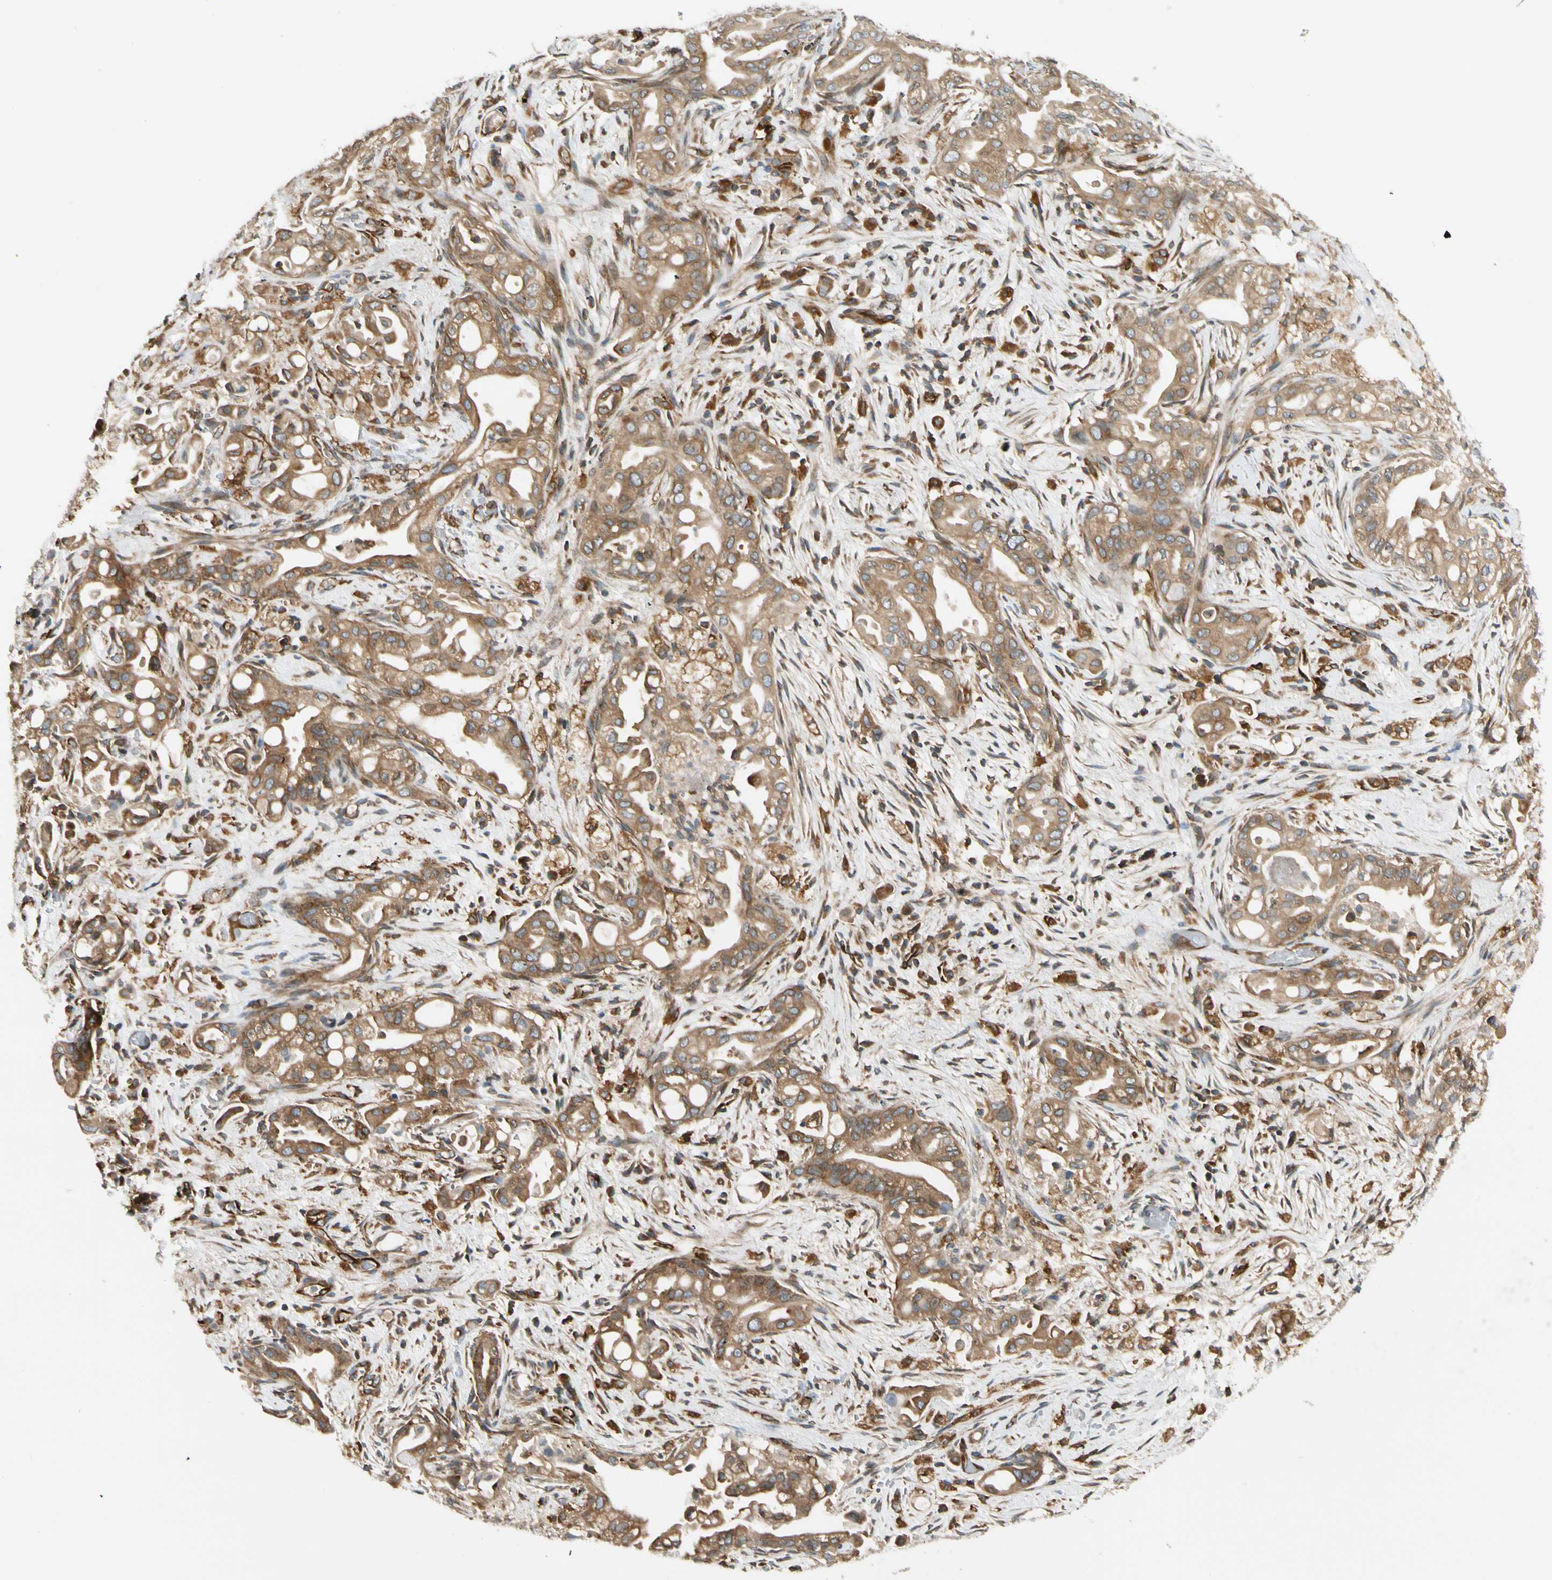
{"staining": {"intensity": "moderate", "quantity": ">75%", "location": "cytoplasmic/membranous"}, "tissue": "liver cancer", "cell_type": "Tumor cells", "image_type": "cancer", "snomed": [{"axis": "morphology", "description": "Cholangiocarcinoma"}, {"axis": "topography", "description": "Liver"}], "caption": "A histopathology image of liver cholangiocarcinoma stained for a protein reveals moderate cytoplasmic/membranous brown staining in tumor cells. (DAB = brown stain, brightfield microscopy at high magnification).", "gene": "TRIO", "patient": {"sex": "female", "age": 68}}